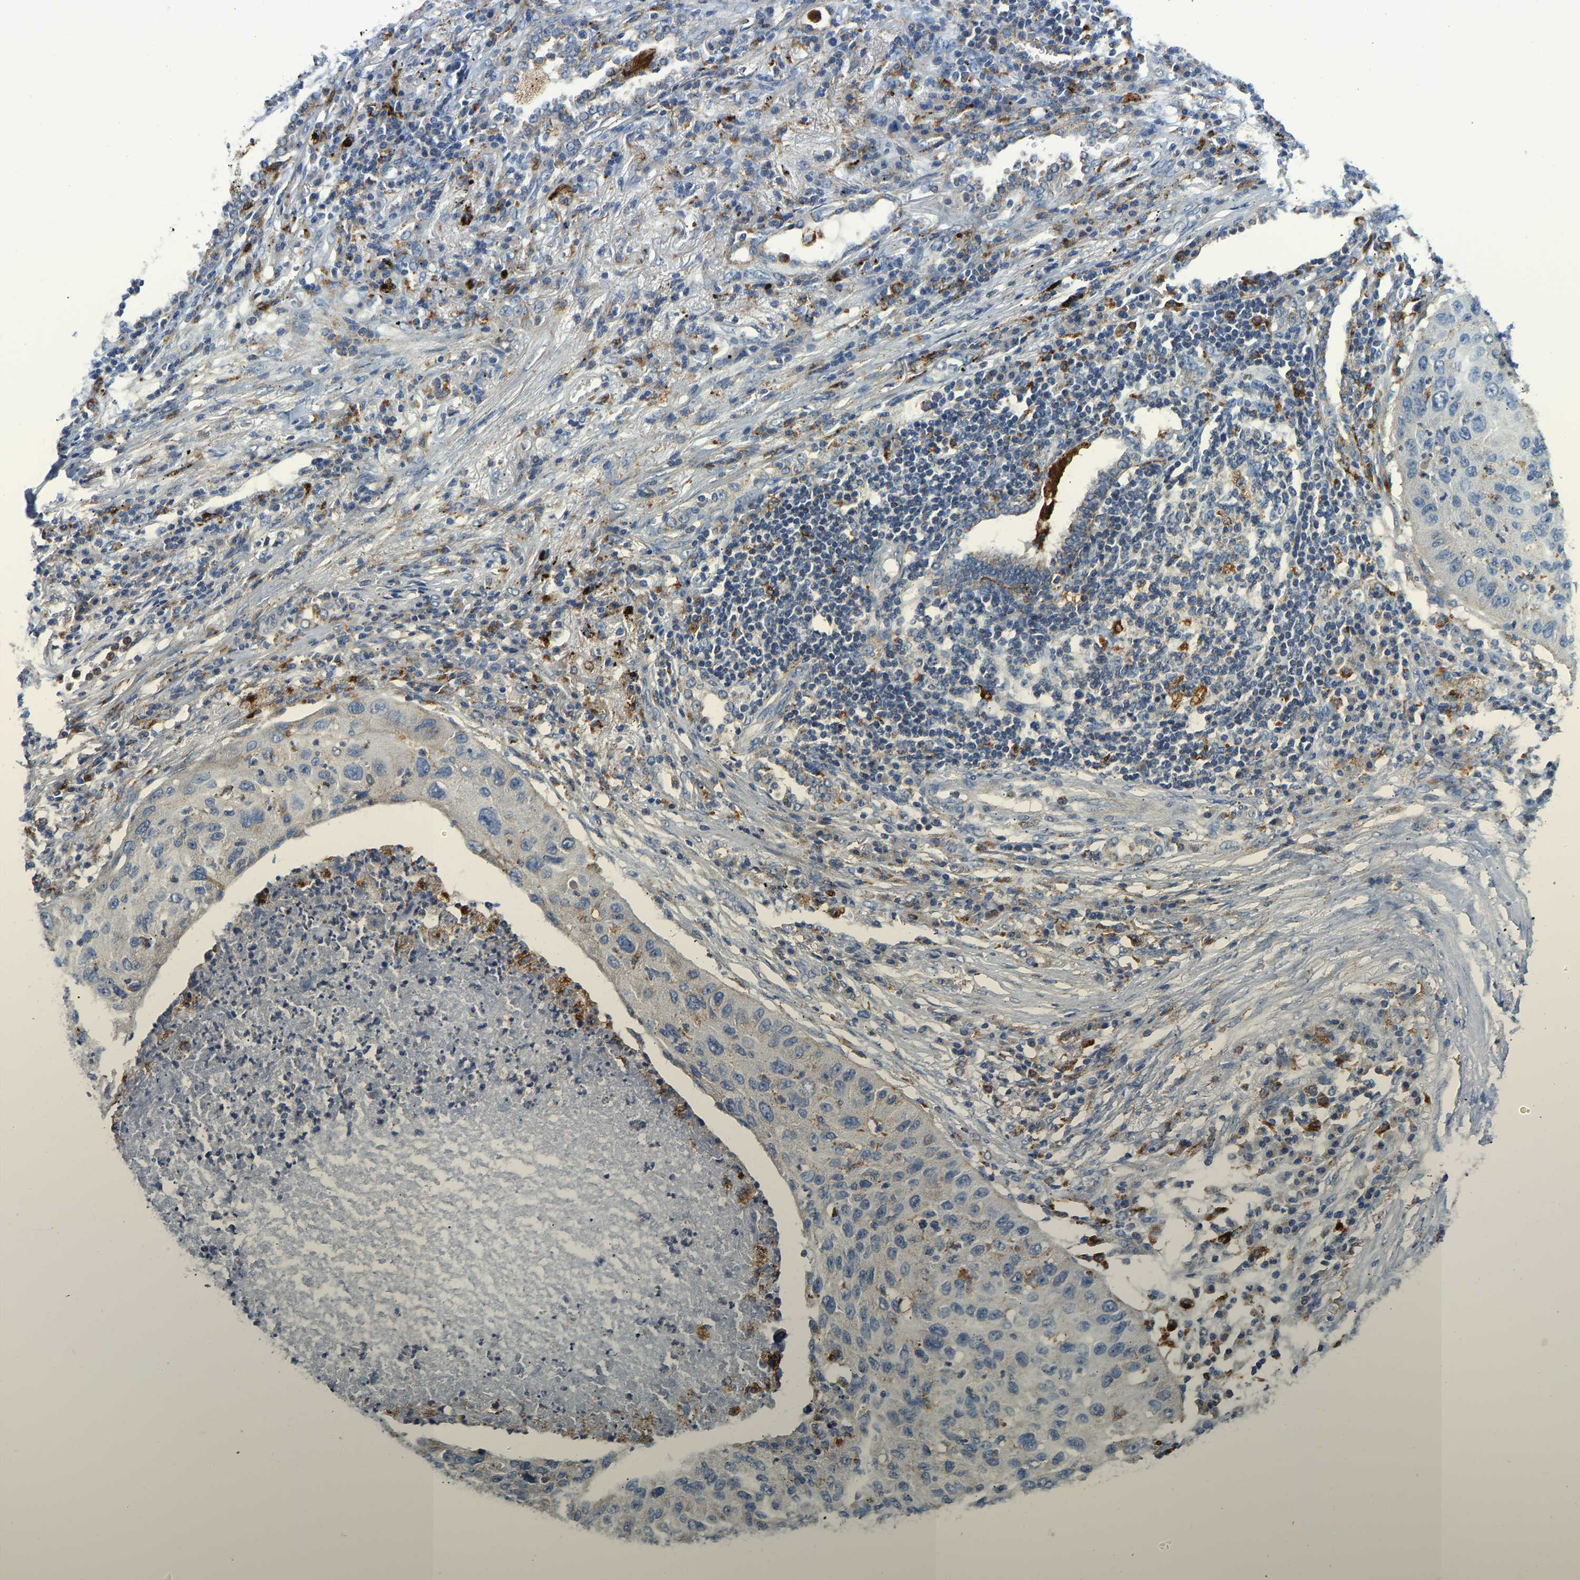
{"staining": {"intensity": "negative", "quantity": "none", "location": "none"}, "tissue": "lung cancer", "cell_type": "Tumor cells", "image_type": "cancer", "snomed": [{"axis": "morphology", "description": "Squamous cell carcinoma, NOS"}, {"axis": "topography", "description": "Lung"}], "caption": "Tumor cells are negative for protein expression in human squamous cell carcinoma (lung).", "gene": "ATP6V1E1", "patient": {"sex": "female", "age": 63}}